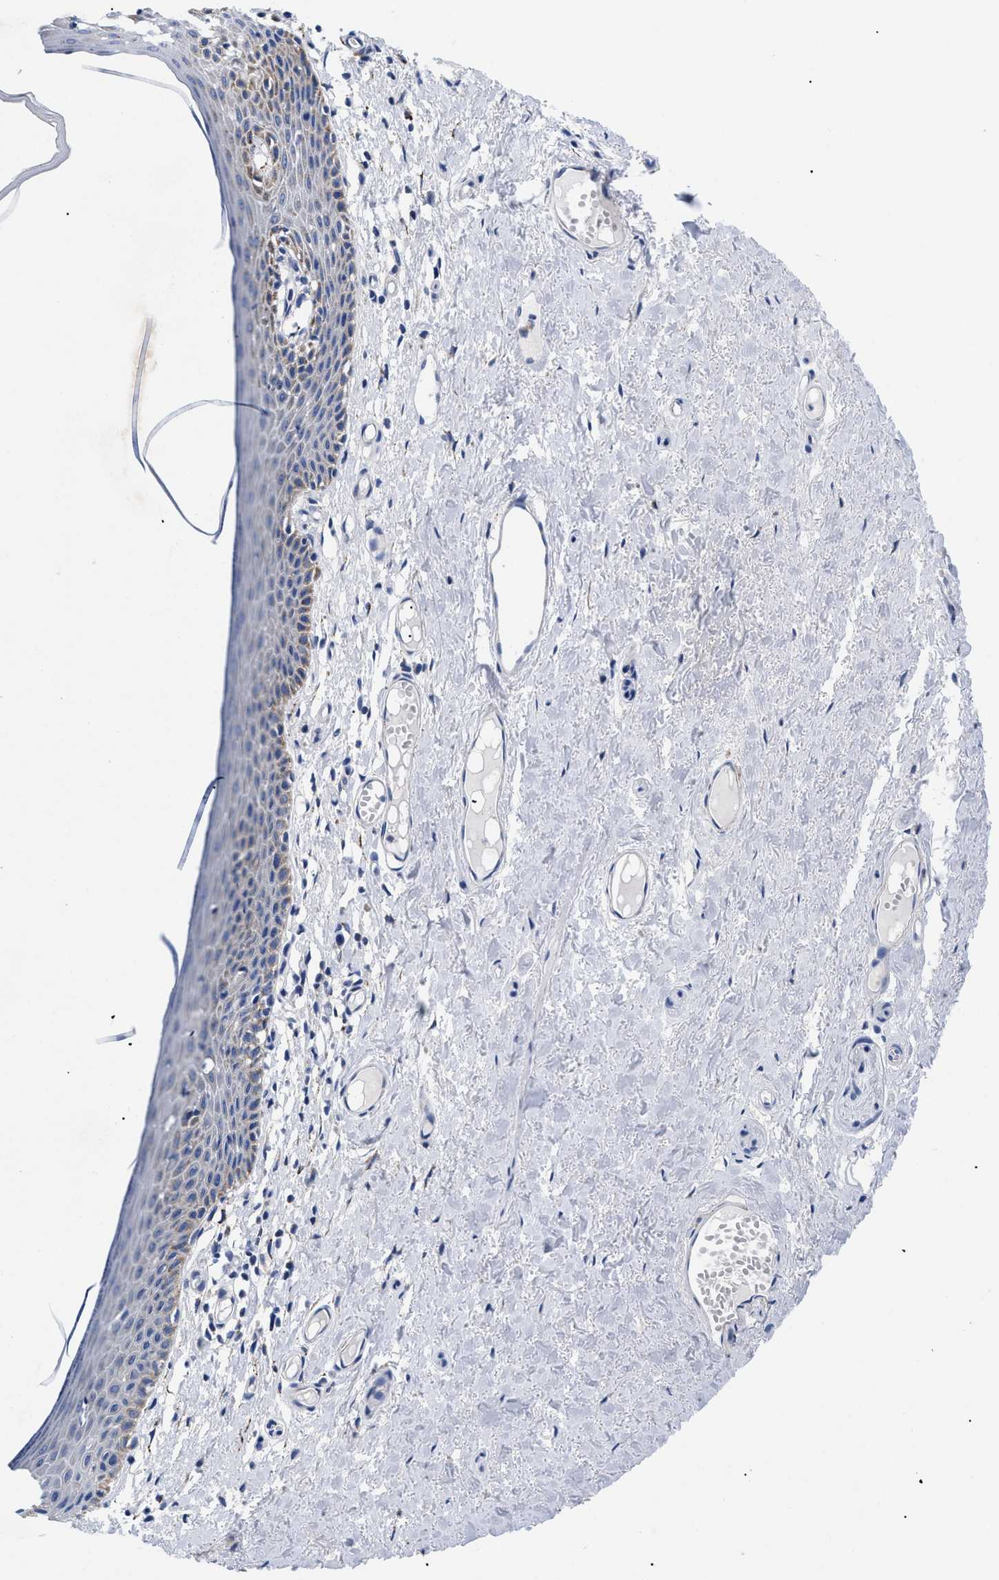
{"staining": {"intensity": "weak", "quantity": "<25%", "location": "cytoplasmic/membranous"}, "tissue": "skin", "cell_type": "Epidermal cells", "image_type": "normal", "snomed": [{"axis": "morphology", "description": "Normal tissue, NOS"}, {"axis": "topography", "description": "Adipose tissue"}, {"axis": "topography", "description": "Vascular tissue"}, {"axis": "topography", "description": "Anal"}, {"axis": "topography", "description": "Peripheral nerve tissue"}], "caption": "Epidermal cells show no significant protein expression in unremarkable skin.", "gene": "GPR149", "patient": {"sex": "female", "age": 54}}